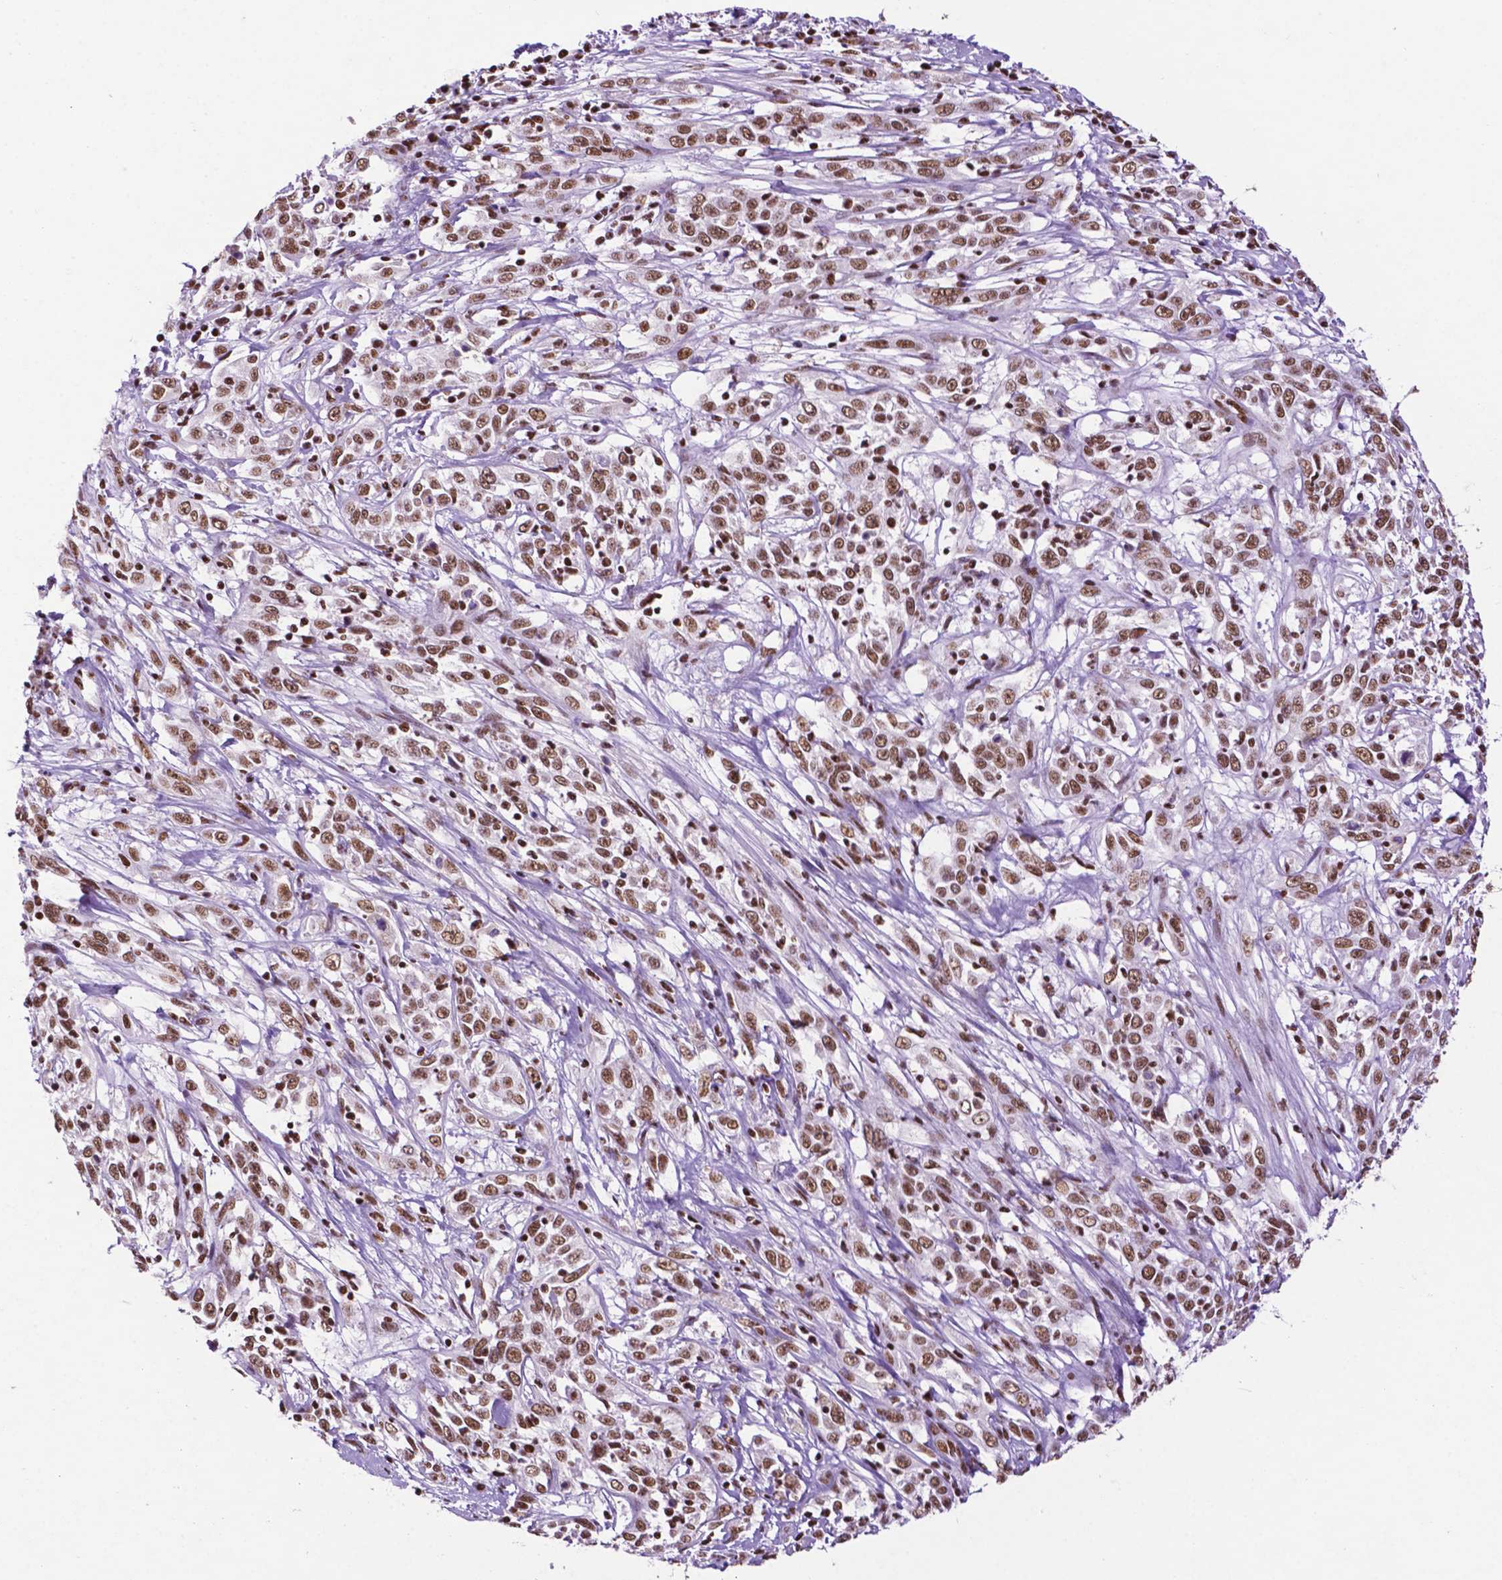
{"staining": {"intensity": "moderate", "quantity": ">75%", "location": "nuclear"}, "tissue": "cervical cancer", "cell_type": "Tumor cells", "image_type": "cancer", "snomed": [{"axis": "morphology", "description": "Adenocarcinoma, NOS"}, {"axis": "topography", "description": "Cervix"}], "caption": "Cervical adenocarcinoma stained for a protein shows moderate nuclear positivity in tumor cells.", "gene": "CCAR2", "patient": {"sex": "female", "age": 40}}